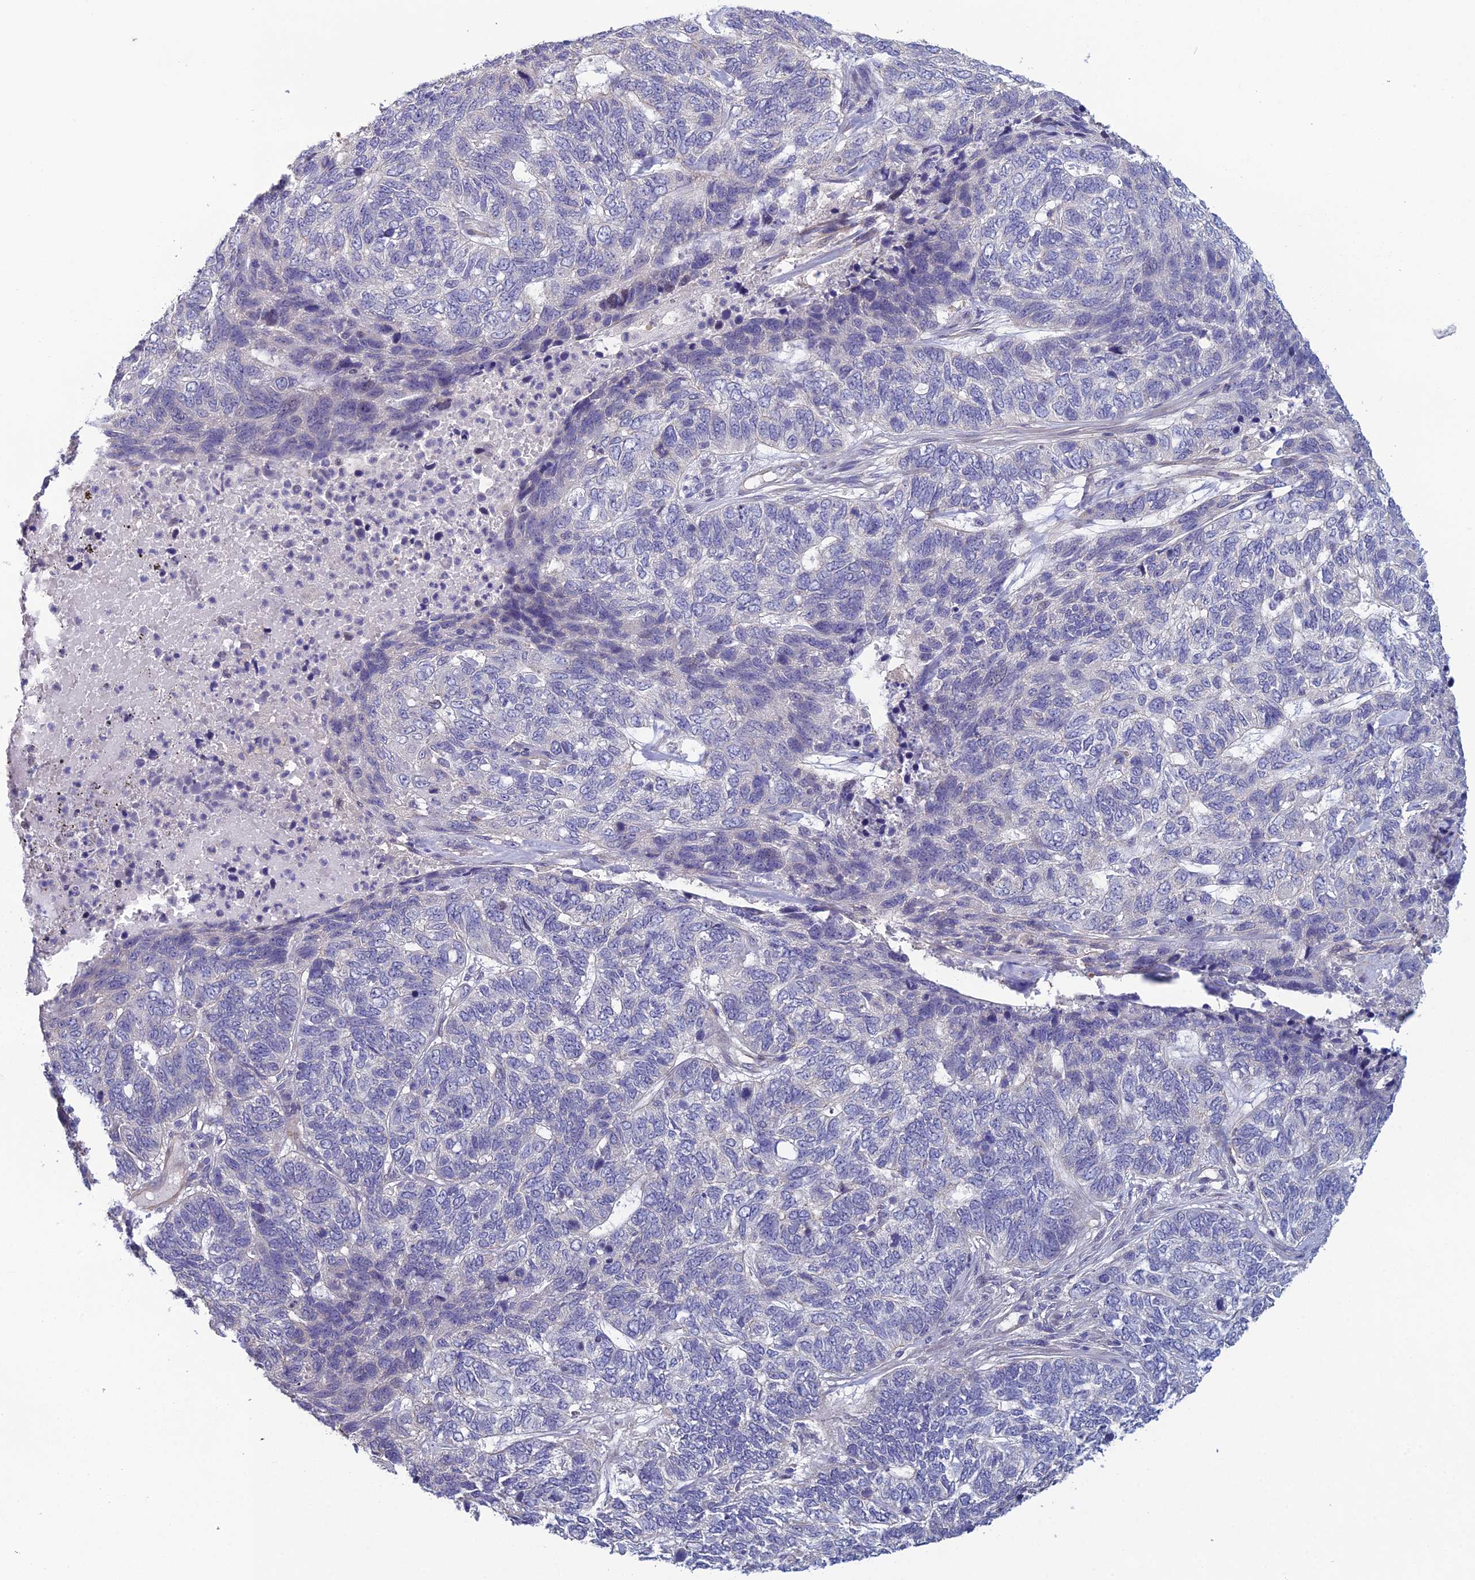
{"staining": {"intensity": "negative", "quantity": "none", "location": "none"}, "tissue": "skin cancer", "cell_type": "Tumor cells", "image_type": "cancer", "snomed": [{"axis": "morphology", "description": "Basal cell carcinoma"}, {"axis": "topography", "description": "Skin"}], "caption": "The histopathology image exhibits no staining of tumor cells in skin cancer.", "gene": "LZTS2", "patient": {"sex": "female", "age": 65}}